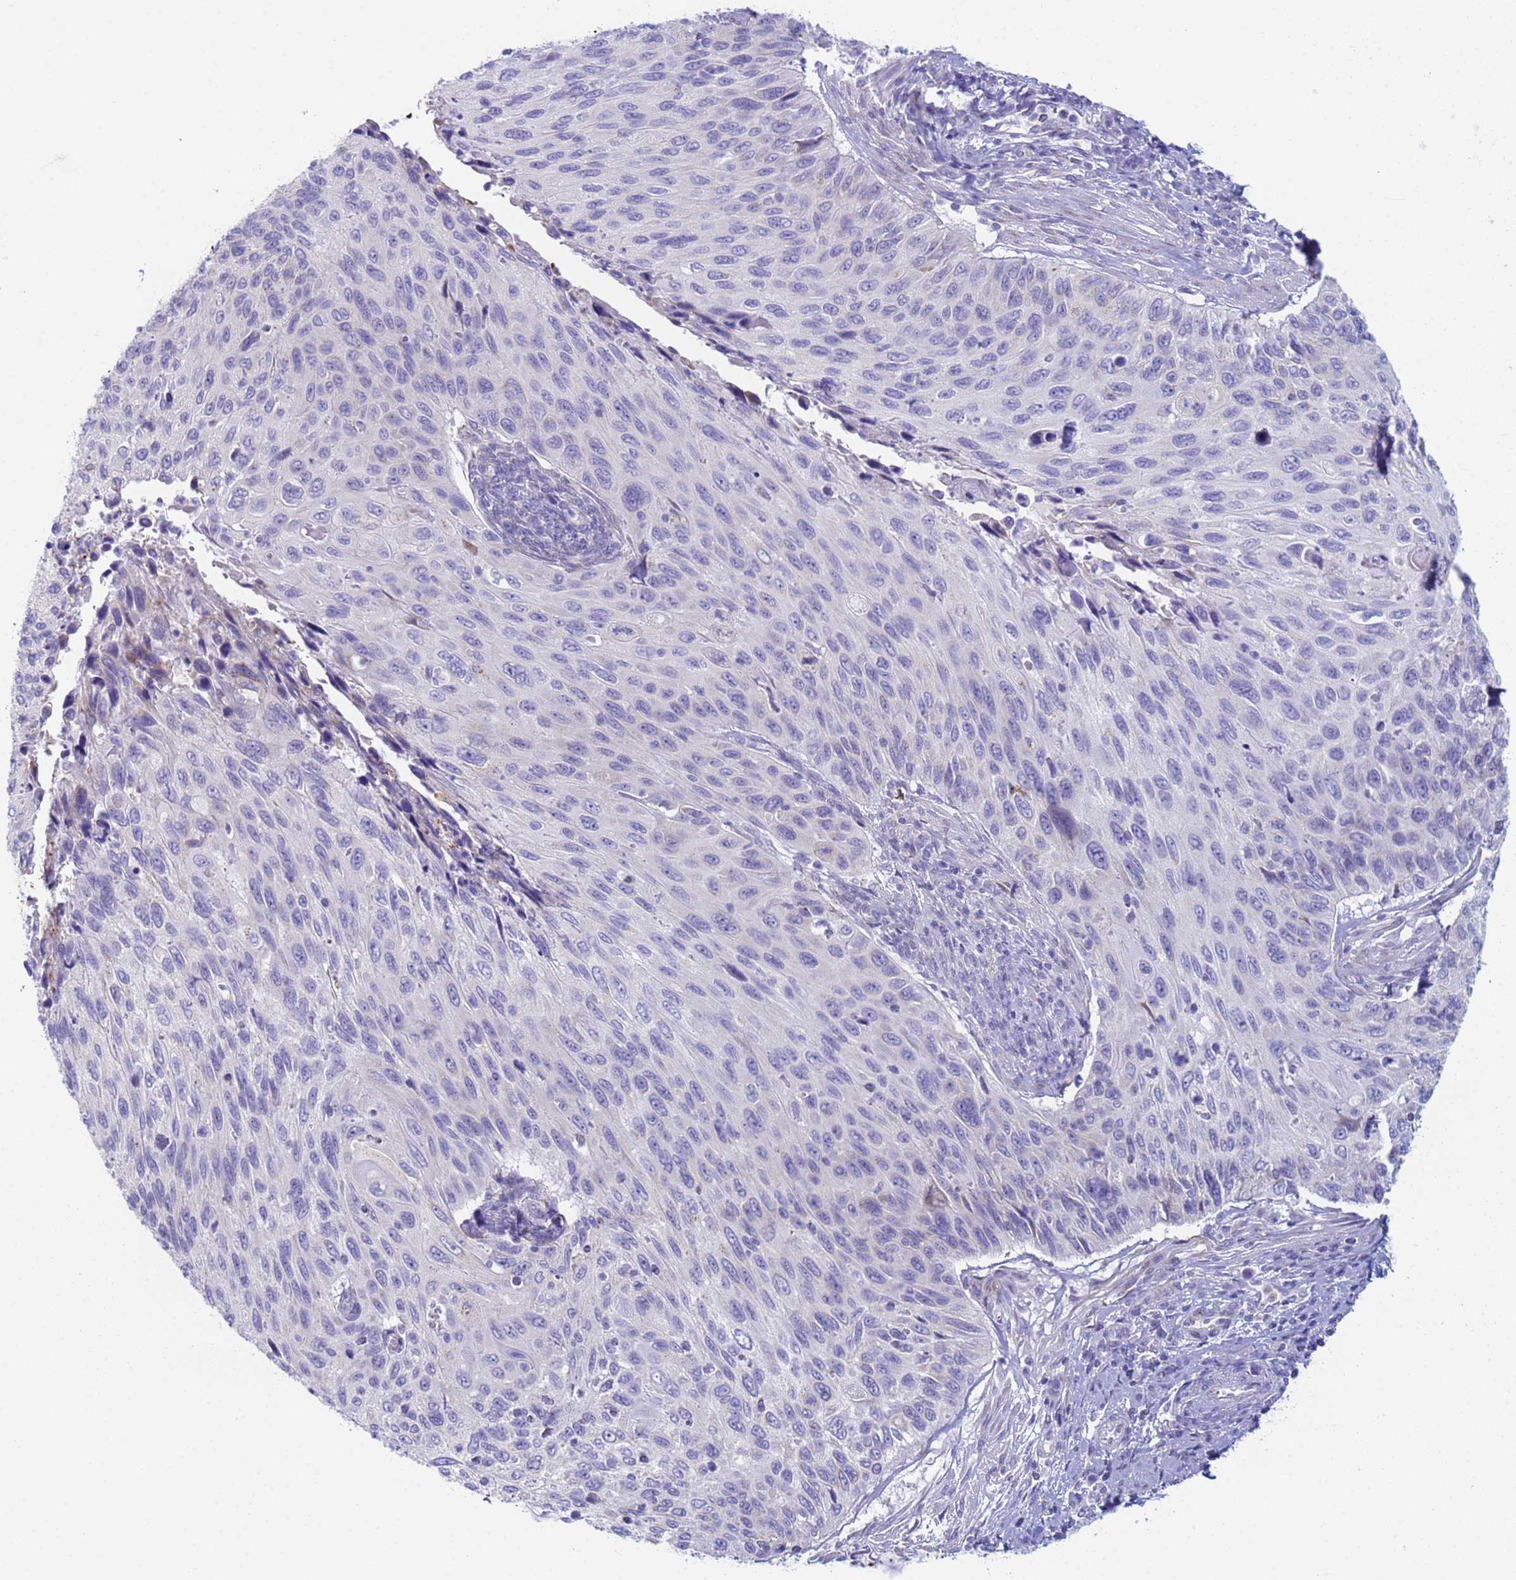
{"staining": {"intensity": "negative", "quantity": "none", "location": "none"}, "tissue": "cervical cancer", "cell_type": "Tumor cells", "image_type": "cancer", "snomed": [{"axis": "morphology", "description": "Squamous cell carcinoma, NOS"}, {"axis": "topography", "description": "Cervix"}], "caption": "An immunohistochemistry micrograph of cervical squamous cell carcinoma is shown. There is no staining in tumor cells of cervical squamous cell carcinoma.", "gene": "CR1", "patient": {"sex": "female", "age": 70}}